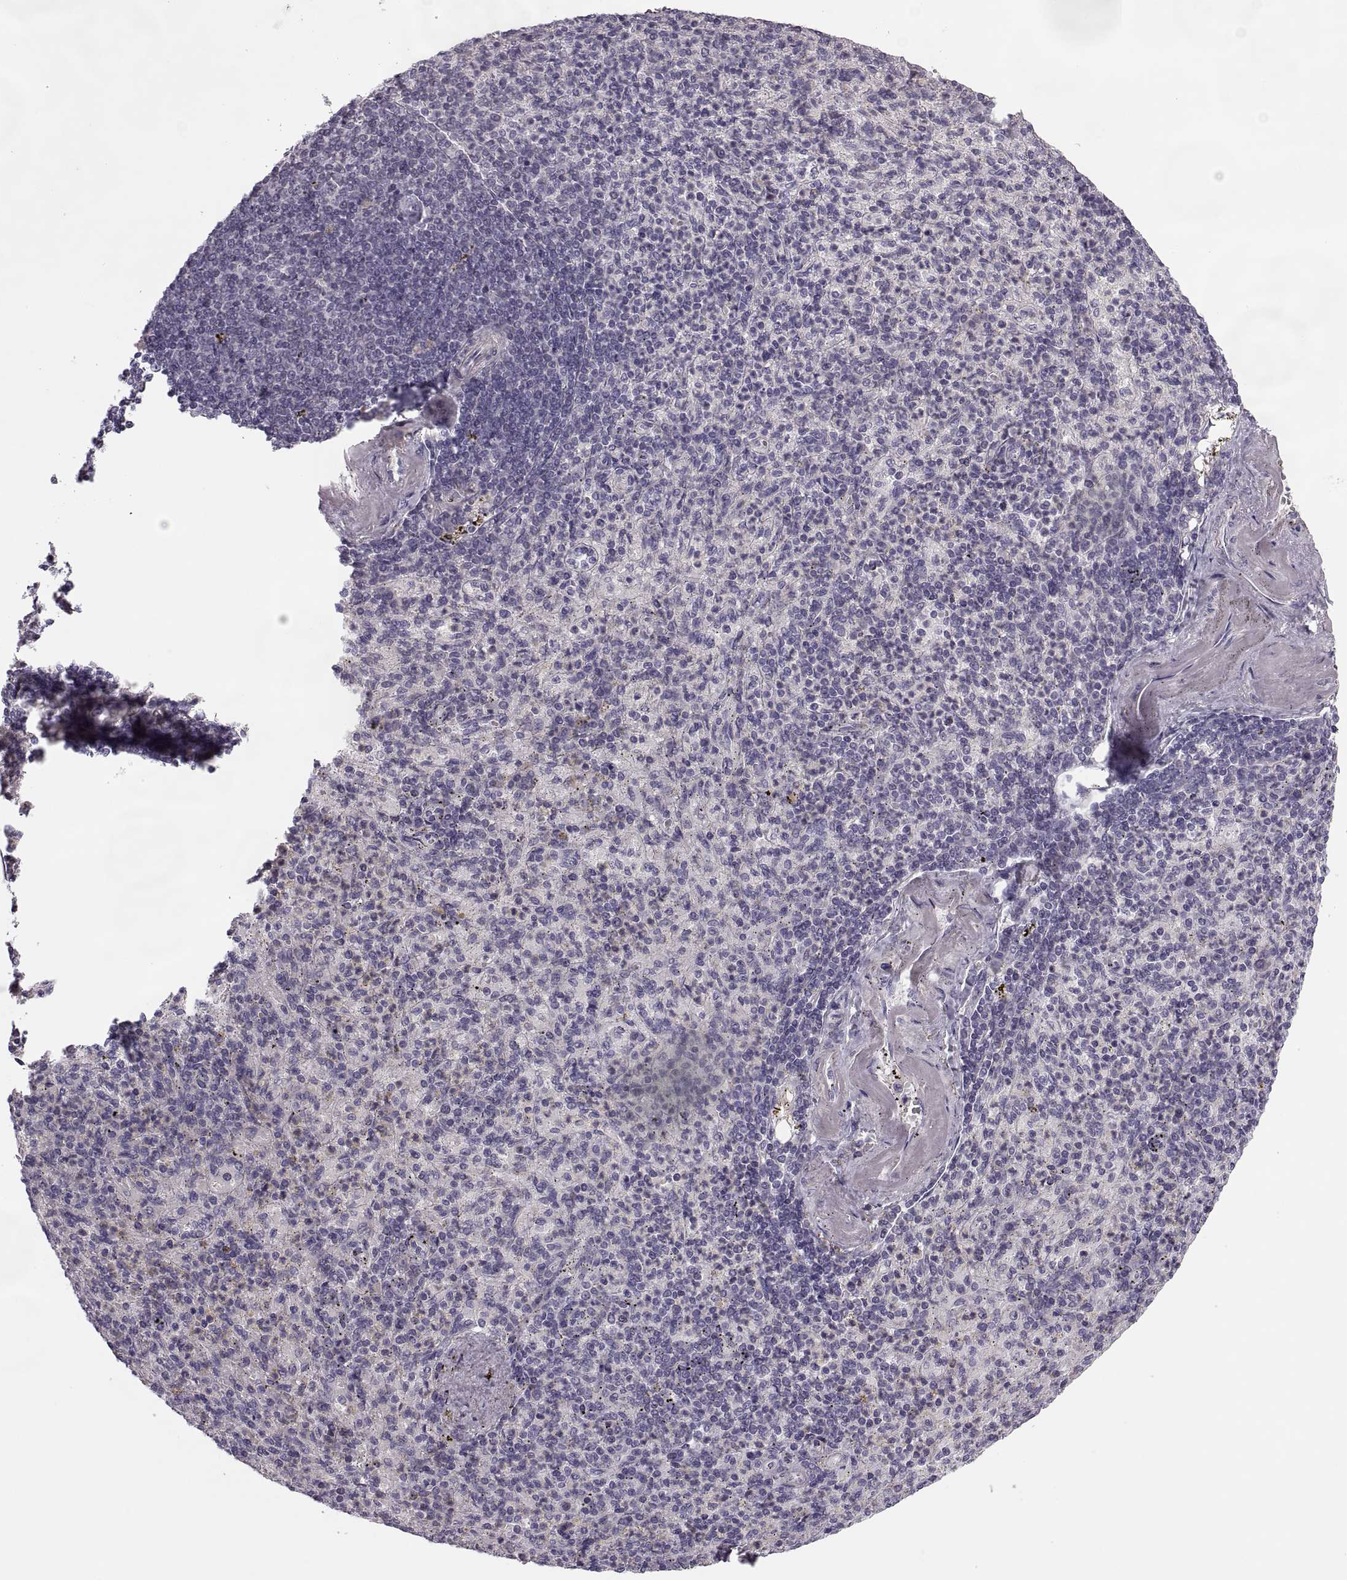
{"staining": {"intensity": "negative", "quantity": "none", "location": "none"}, "tissue": "spleen", "cell_type": "Cells in red pulp", "image_type": "normal", "snomed": [{"axis": "morphology", "description": "Normal tissue, NOS"}, {"axis": "topography", "description": "Spleen"}], "caption": "Human spleen stained for a protein using immunohistochemistry shows no staining in cells in red pulp.", "gene": "RIPK4", "patient": {"sex": "female", "age": 74}}